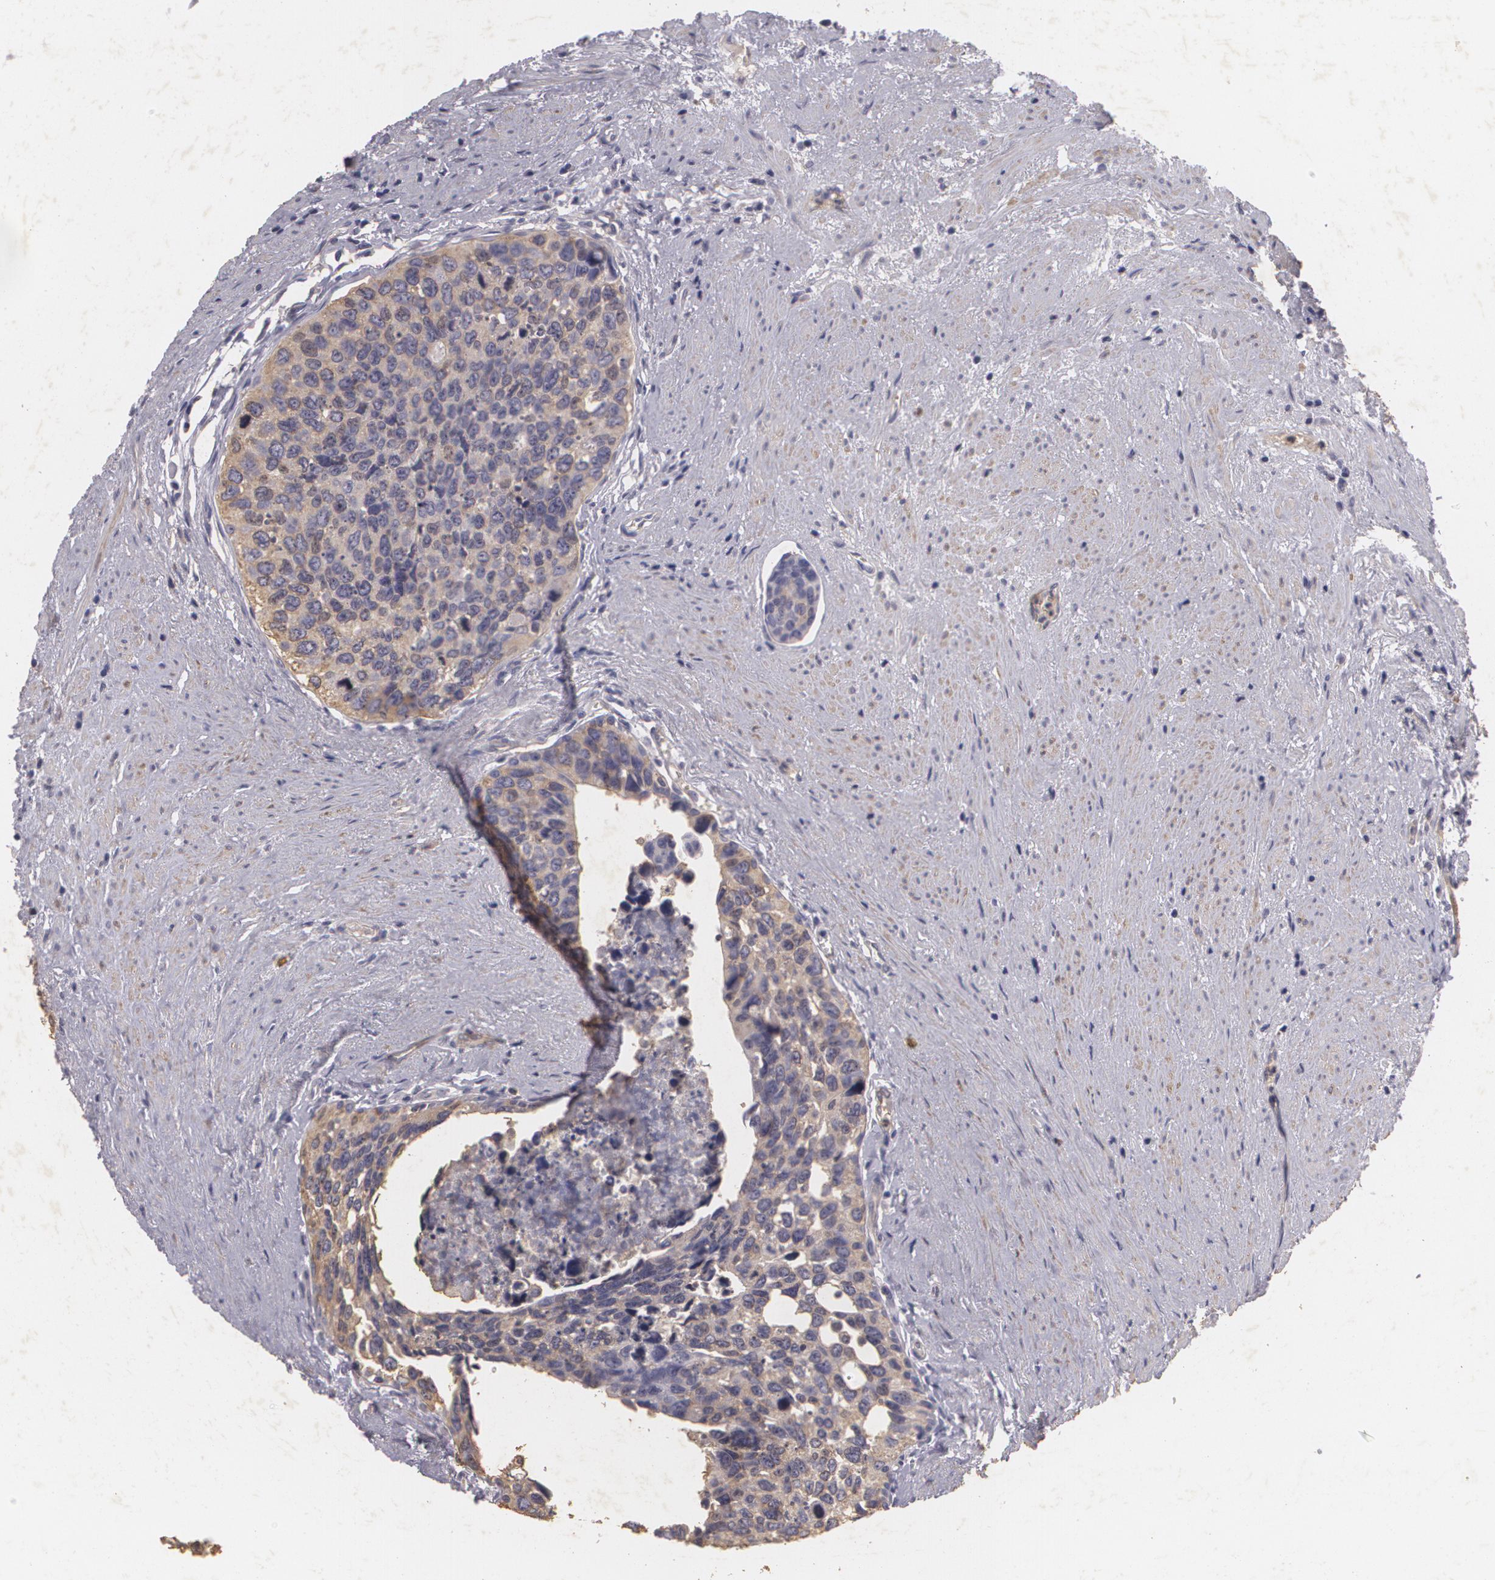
{"staining": {"intensity": "weak", "quantity": ">75%", "location": "cytoplasmic/membranous"}, "tissue": "urothelial cancer", "cell_type": "Tumor cells", "image_type": "cancer", "snomed": [{"axis": "morphology", "description": "Urothelial carcinoma, High grade"}, {"axis": "topography", "description": "Urinary bladder"}], "caption": "DAB (3,3'-diaminobenzidine) immunohistochemical staining of urothelial cancer demonstrates weak cytoplasmic/membranous protein positivity in about >75% of tumor cells. Nuclei are stained in blue.", "gene": "KCNA4", "patient": {"sex": "male", "age": 81}}